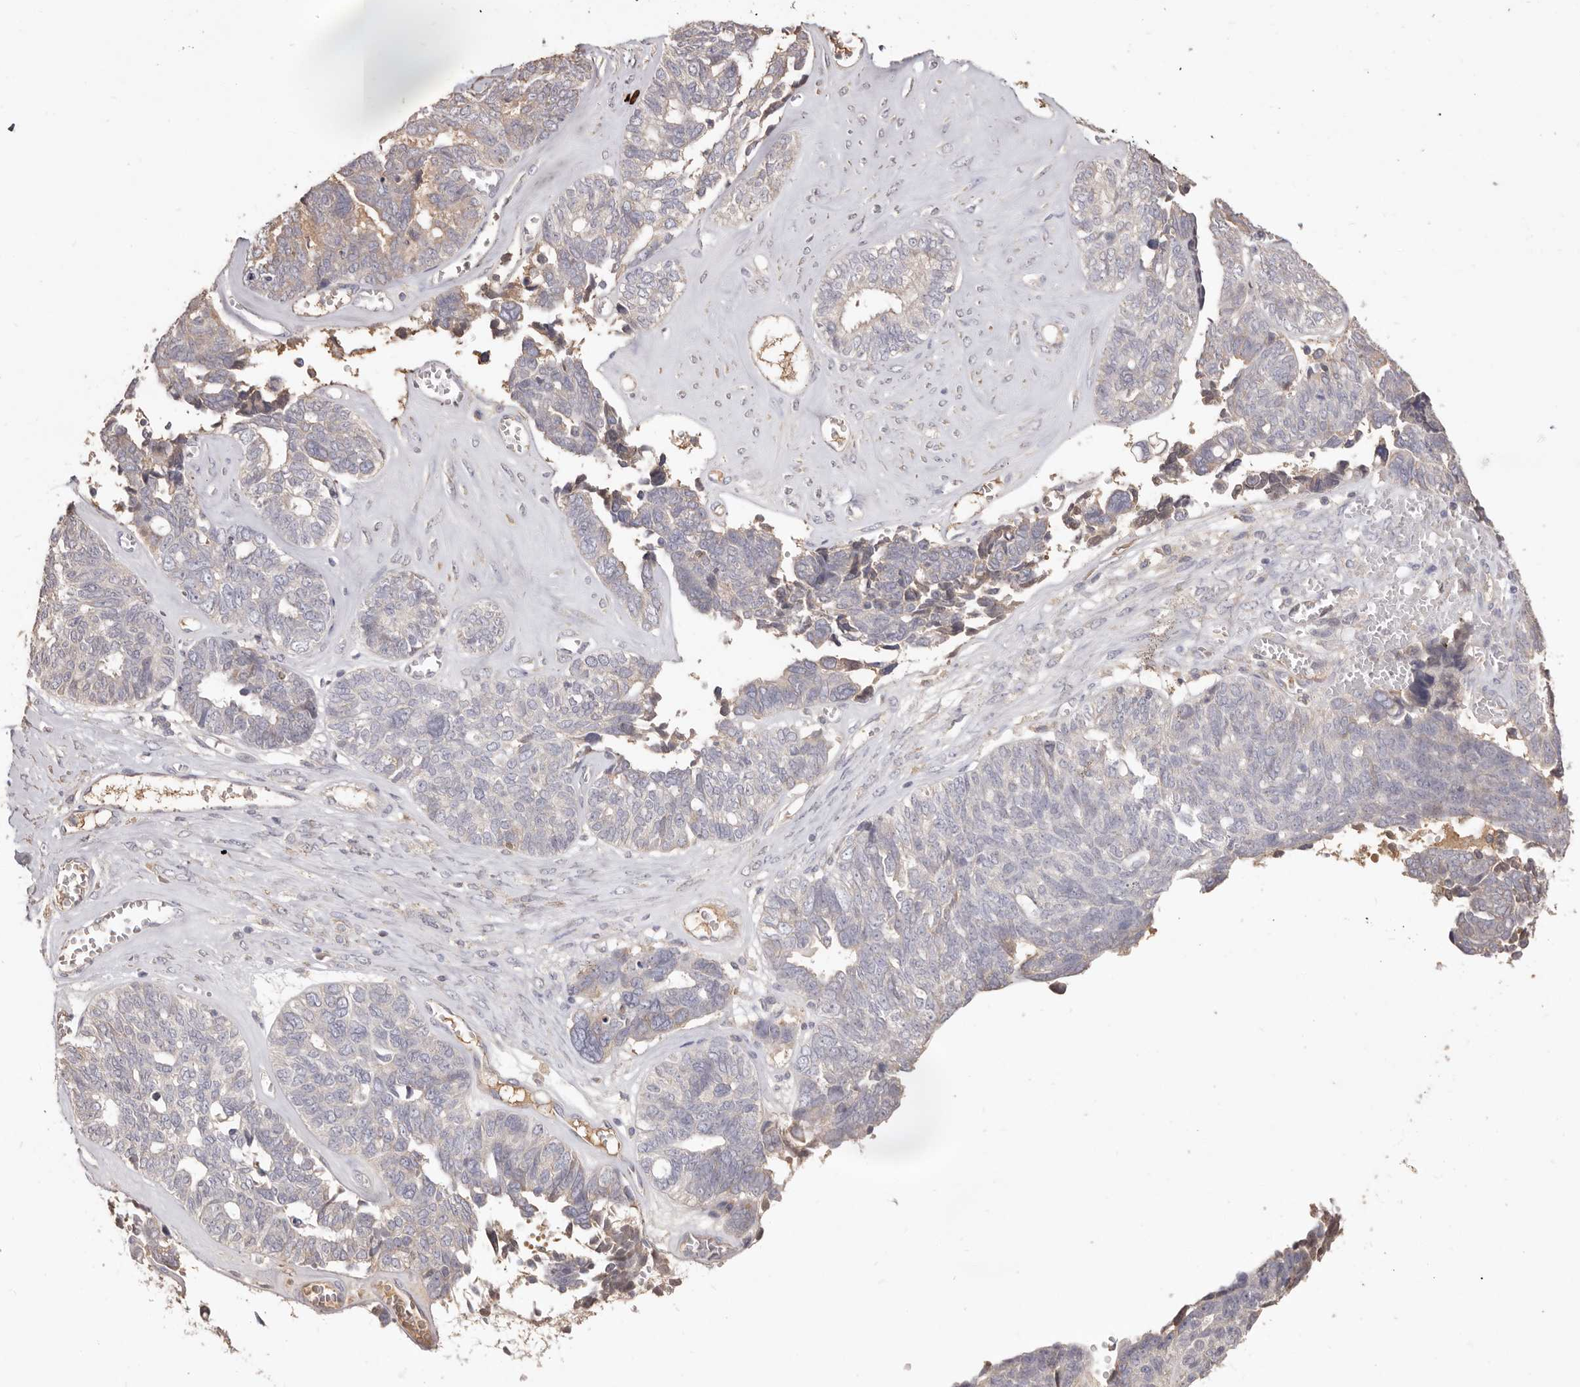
{"staining": {"intensity": "negative", "quantity": "none", "location": "none"}, "tissue": "ovarian cancer", "cell_type": "Tumor cells", "image_type": "cancer", "snomed": [{"axis": "morphology", "description": "Cystadenocarcinoma, serous, NOS"}, {"axis": "topography", "description": "Ovary"}], "caption": "DAB immunohistochemical staining of serous cystadenocarcinoma (ovarian) shows no significant positivity in tumor cells. The staining is performed using DAB brown chromogen with nuclei counter-stained in using hematoxylin.", "gene": "HCAR2", "patient": {"sex": "female", "age": 79}}